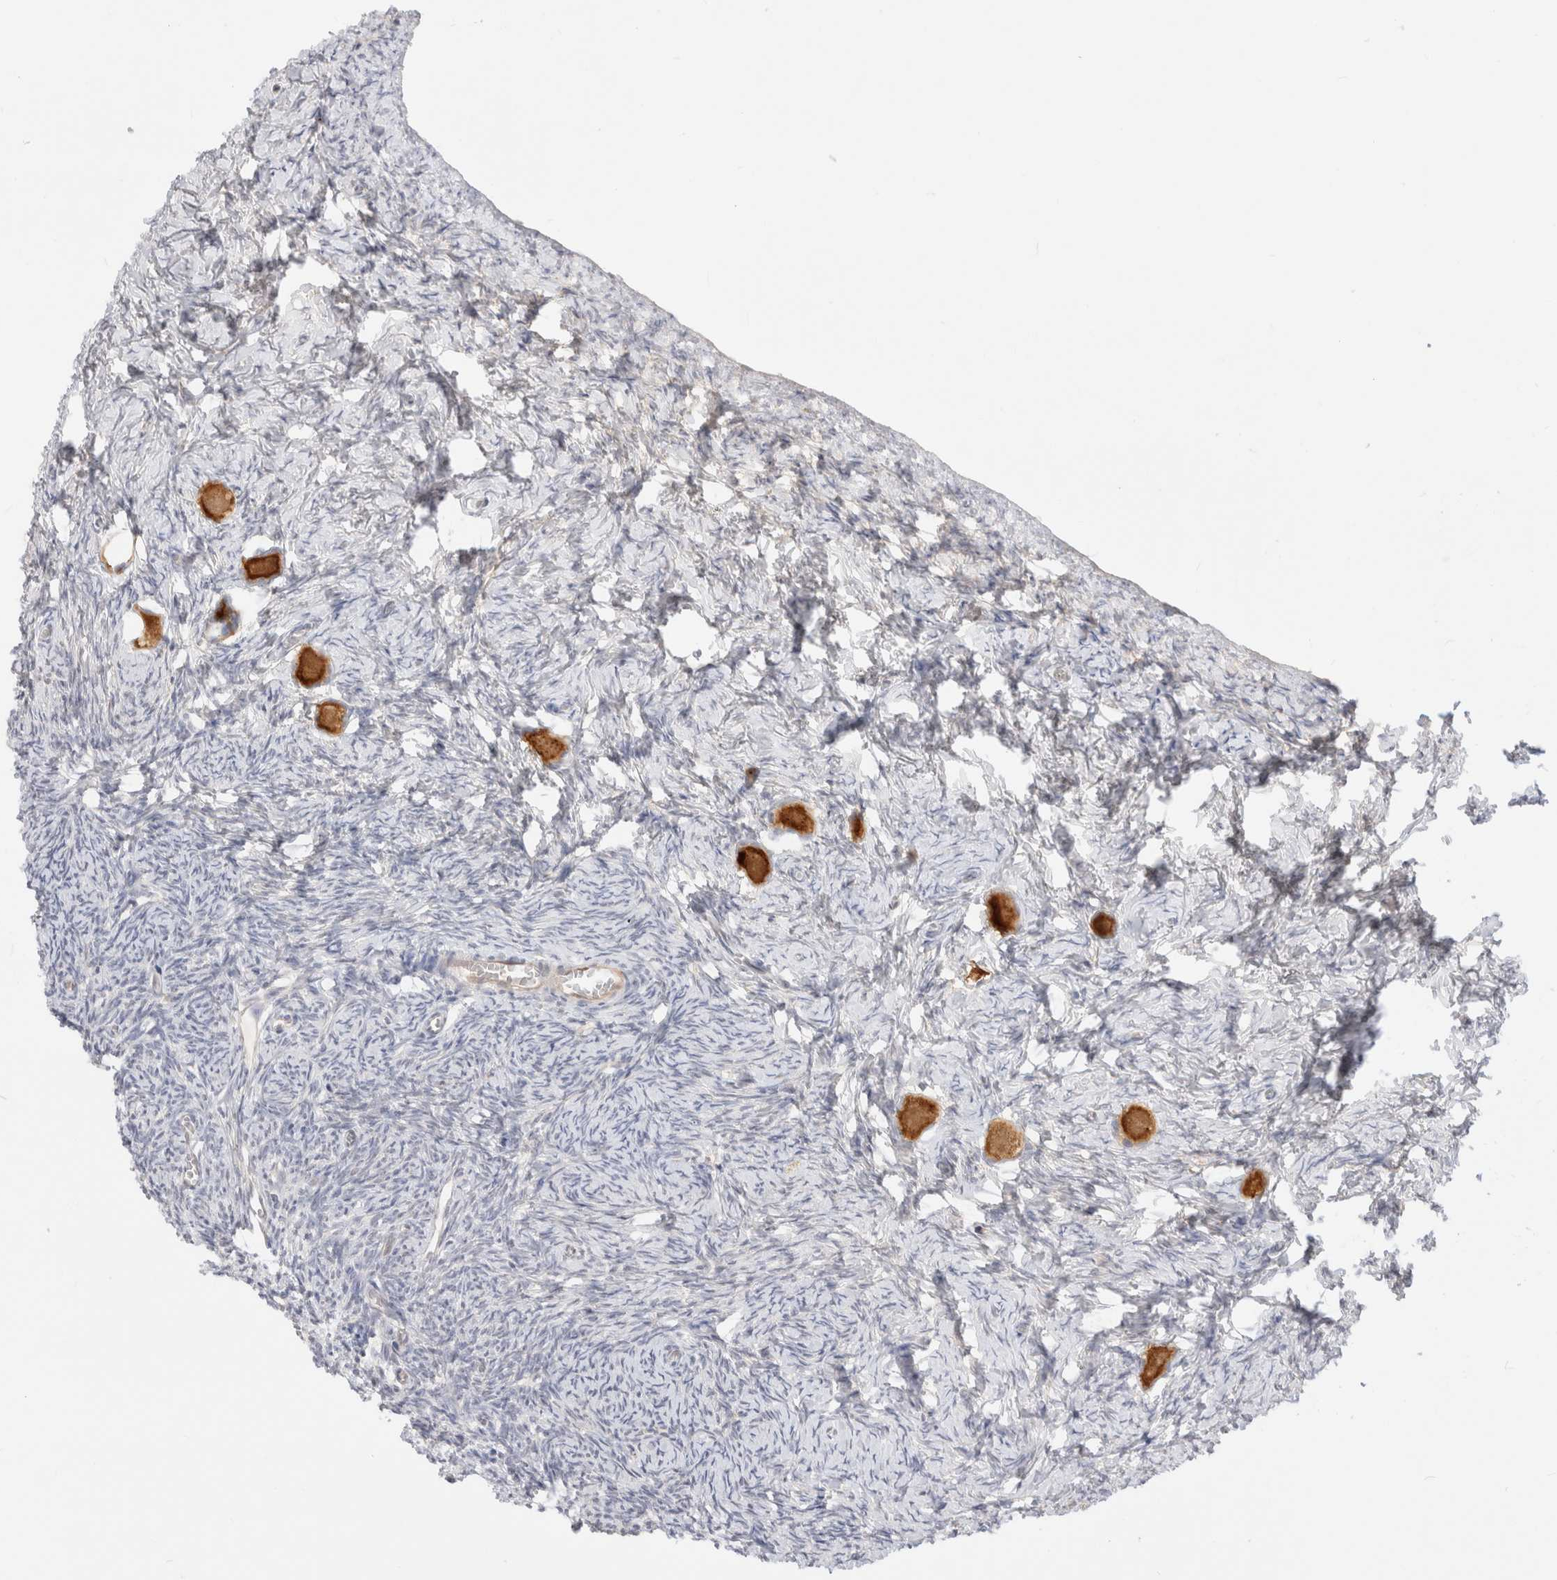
{"staining": {"intensity": "moderate", "quantity": ">75%", "location": "cytoplasmic/membranous"}, "tissue": "ovary", "cell_type": "Follicle cells", "image_type": "normal", "snomed": [{"axis": "morphology", "description": "Normal tissue, NOS"}, {"axis": "topography", "description": "Ovary"}], "caption": "Follicle cells show medium levels of moderate cytoplasmic/membranous staining in about >75% of cells in normal ovary. (DAB (3,3'-diaminobenzidine) IHC, brown staining for protein, blue staining for nuclei).", "gene": "EFCAB13", "patient": {"sex": "female", "age": 27}}